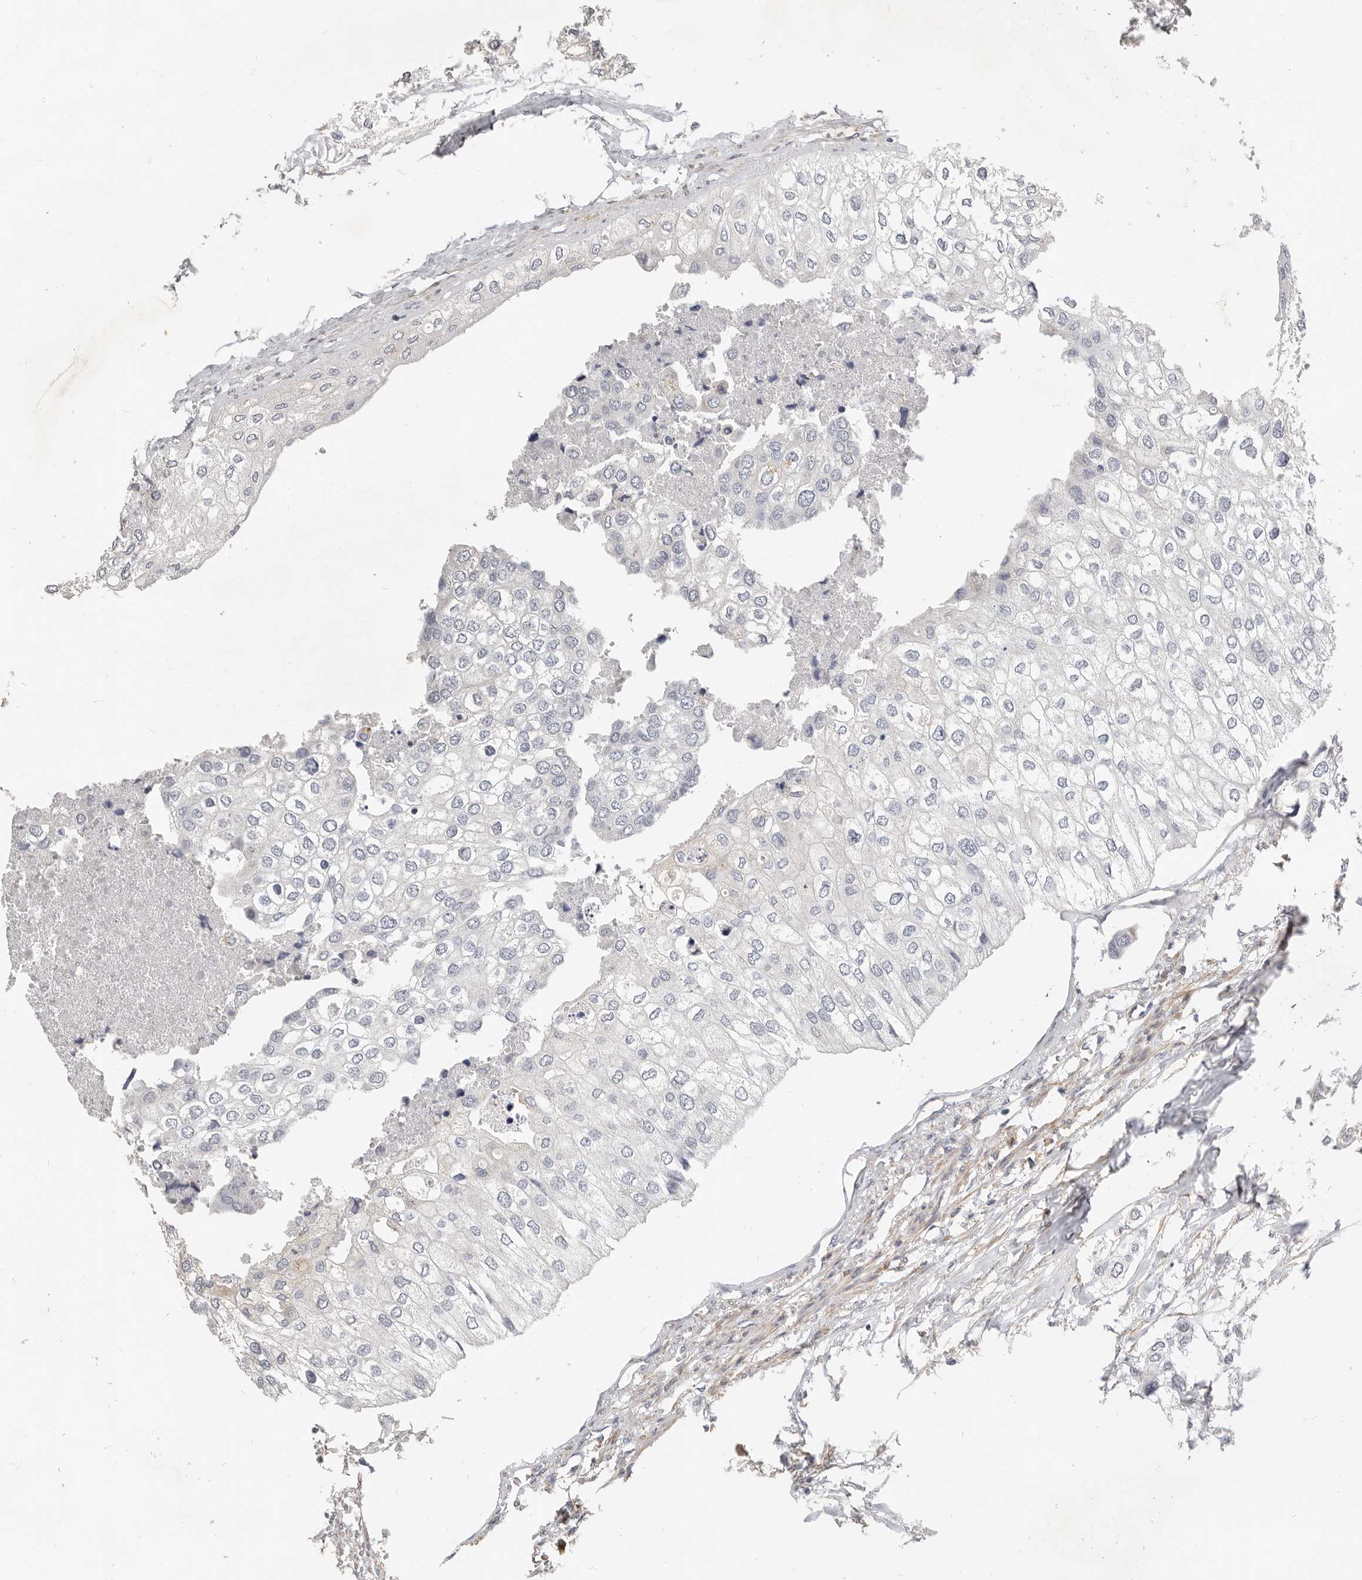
{"staining": {"intensity": "negative", "quantity": "none", "location": "none"}, "tissue": "urothelial cancer", "cell_type": "Tumor cells", "image_type": "cancer", "snomed": [{"axis": "morphology", "description": "Urothelial carcinoma, High grade"}, {"axis": "topography", "description": "Urinary bladder"}], "caption": "Immunohistochemical staining of human urothelial cancer demonstrates no significant positivity in tumor cells.", "gene": "RABAC1", "patient": {"sex": "male", "age": 64}}